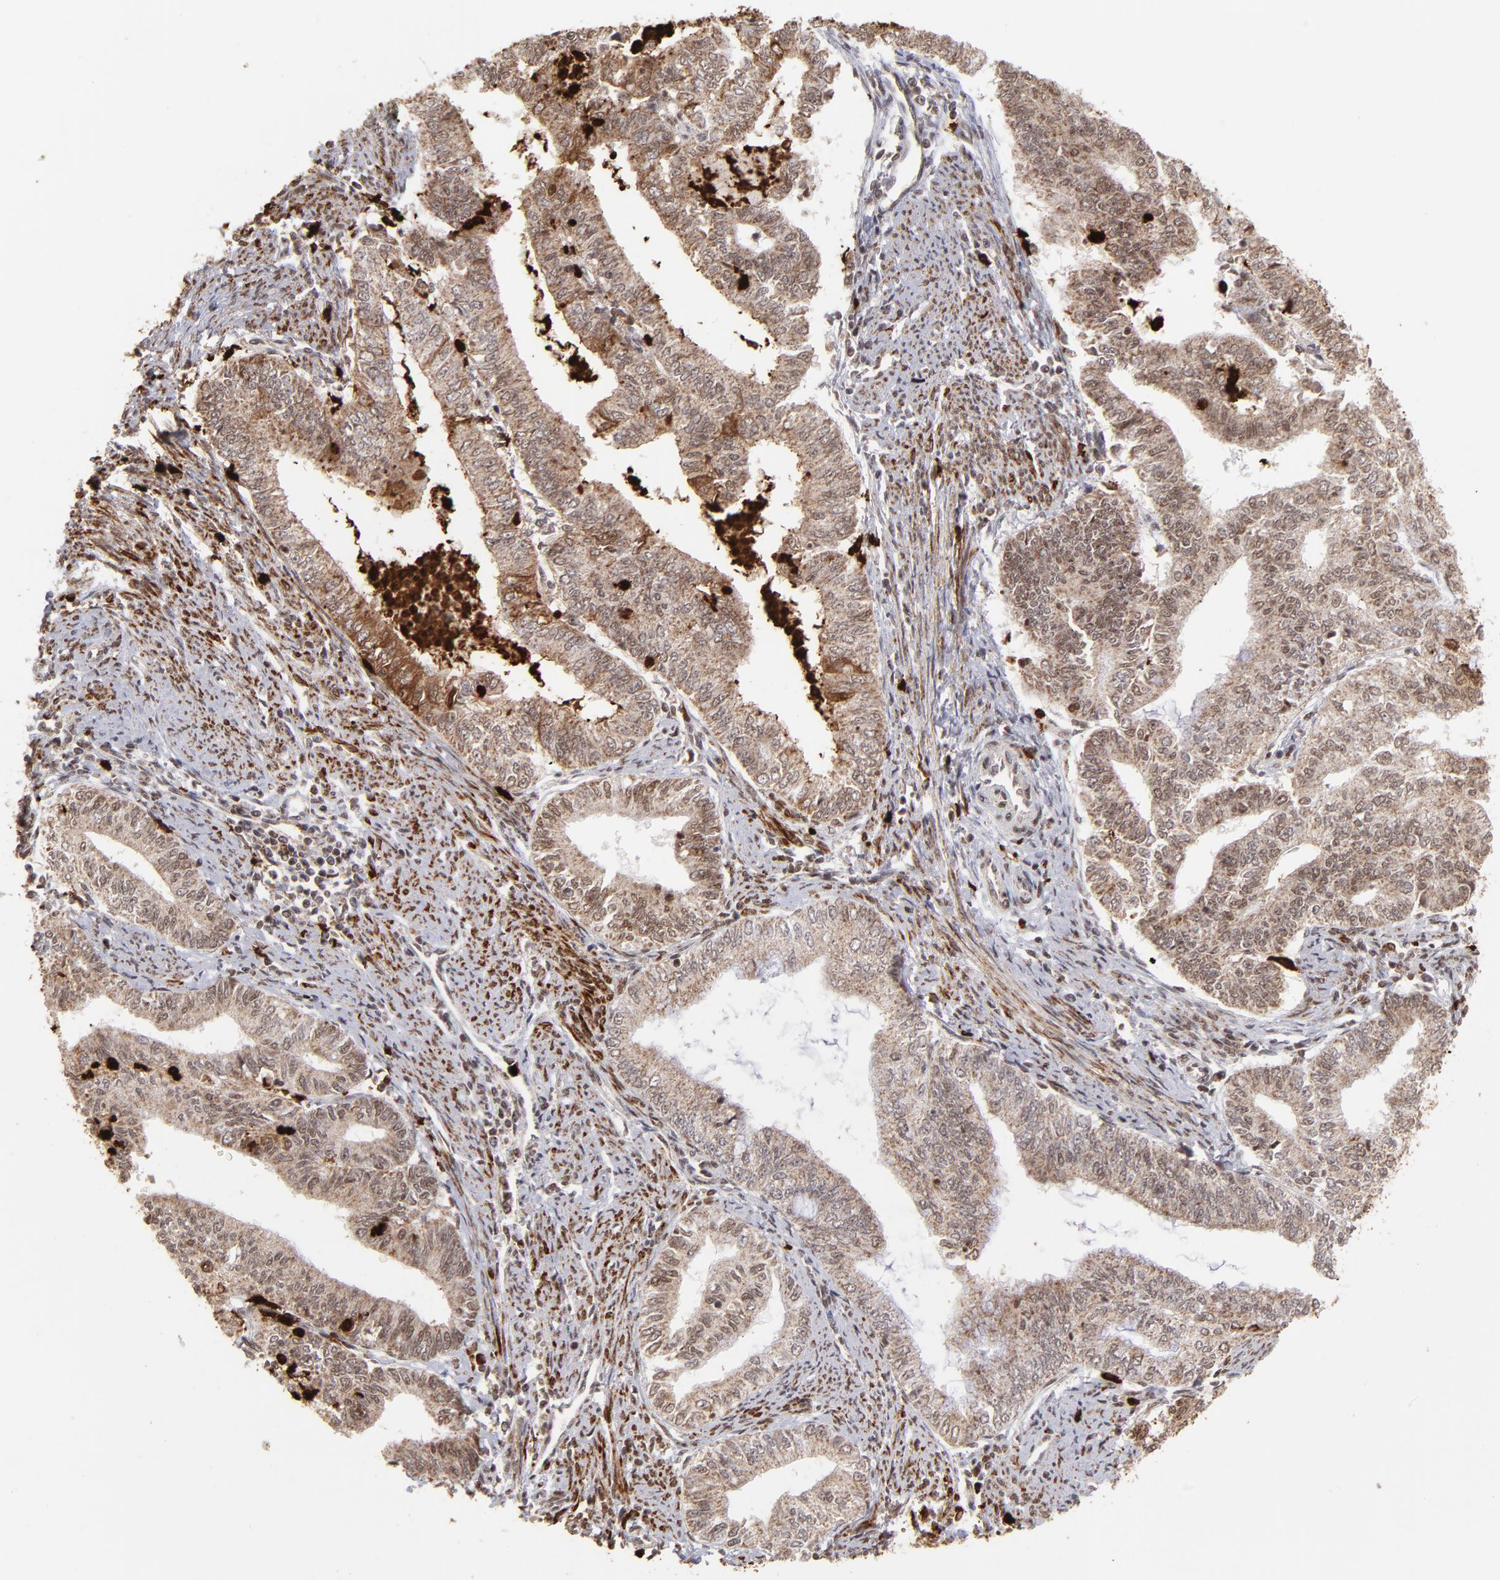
{"staining": {"intensity": "moderate", "quantity": ">75%", "location": "cytoplasmic/membranous,nuclear"}, "tissue": "endometrial cancer", "cell_type": "Tumor cells", "image_type": "cancer", "snomed": [{"axis": "morphology", "description": "Adenocarcinoma, NOS"}, {"axis": "topography", "description": "Endometrium"}], "caption": "A brown stain highlights moderate cytoplasmic/membranous and nuclear staining of a protein in human endometrial cancer (adenocarcinoma) tumor cells.", "gene": "ZFX", "patient": {"sex": "female", "age": 66}}